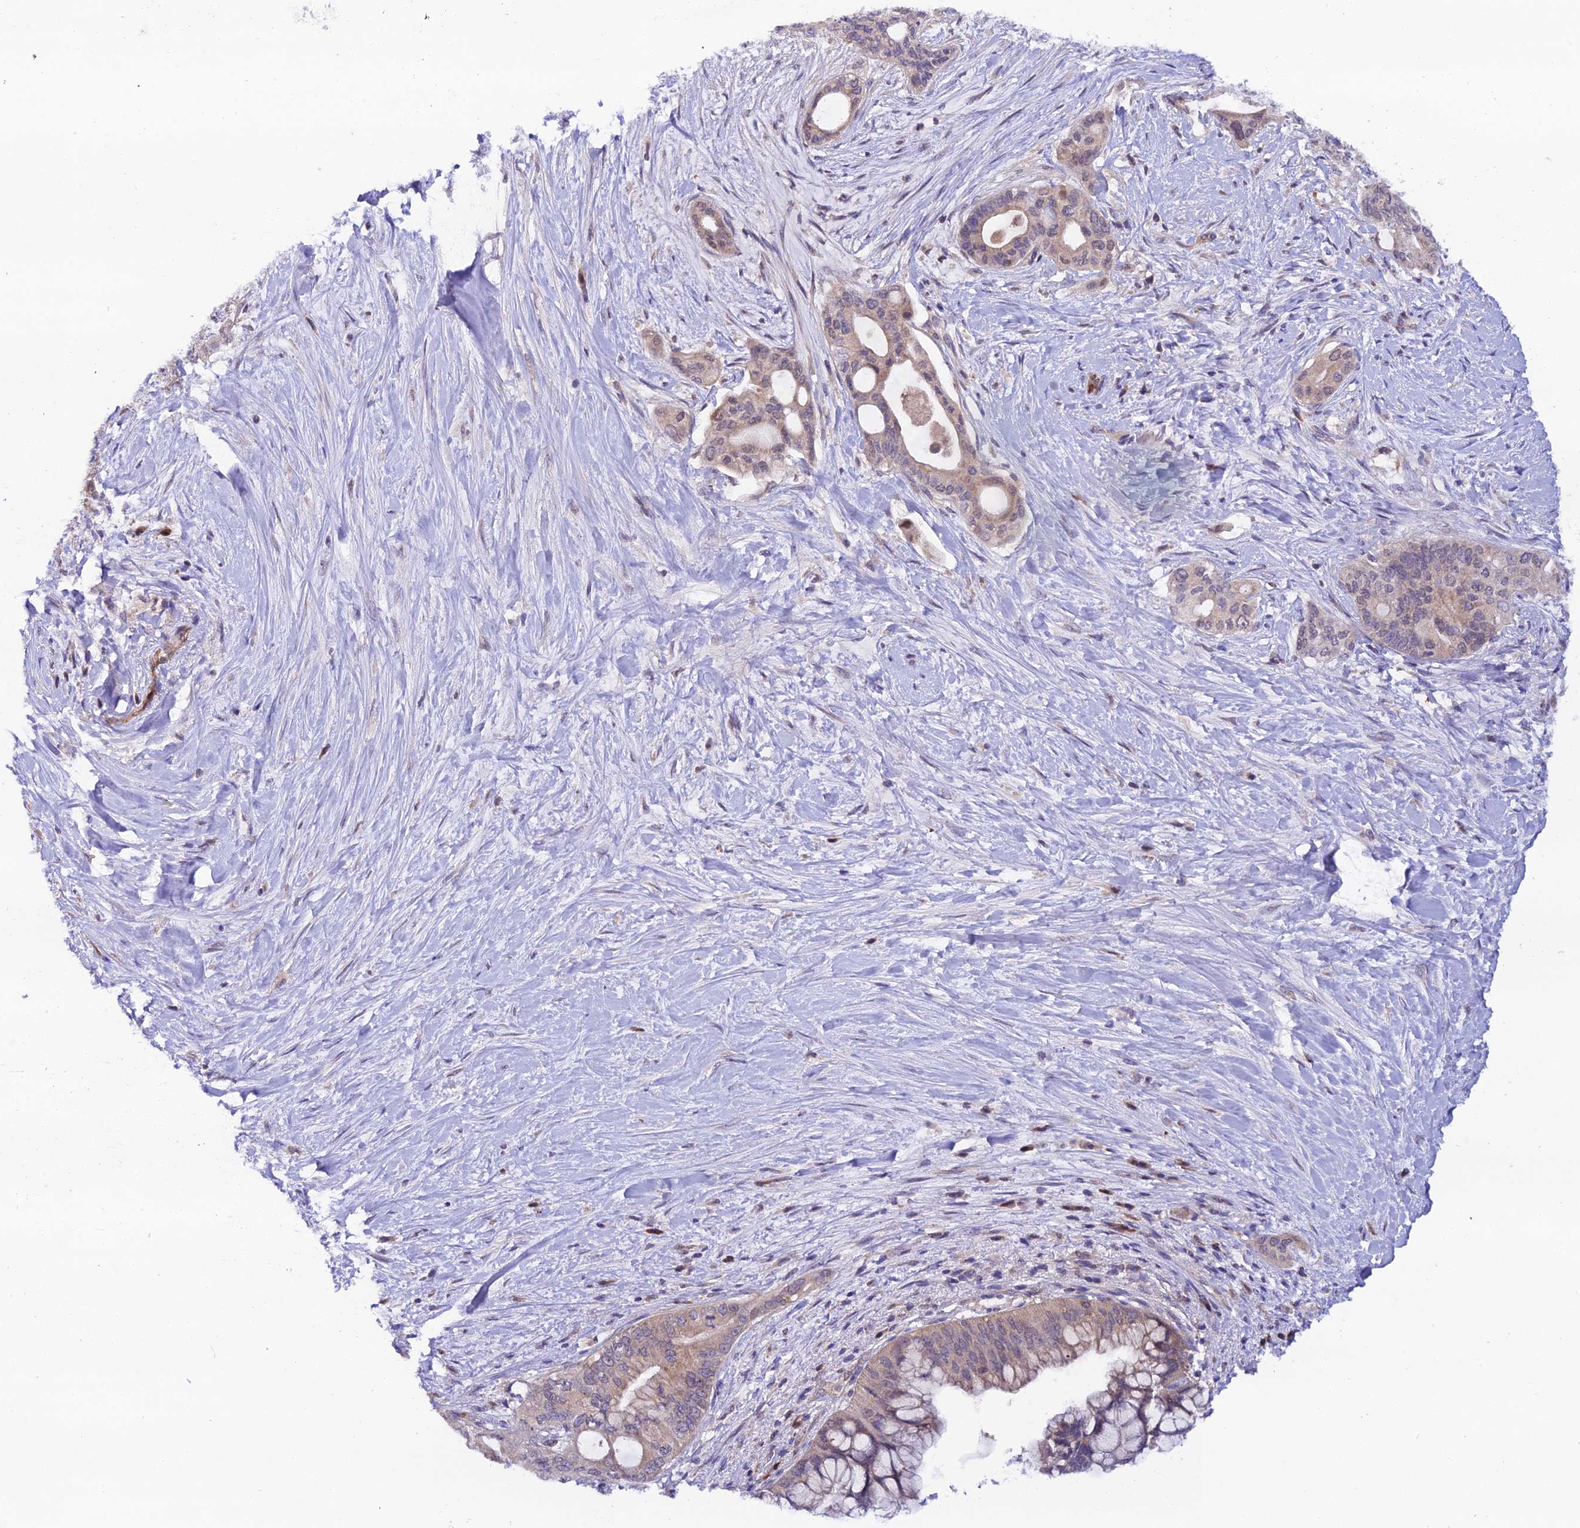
{"staining": {"intensity": "weak", "quantity": "<25%", "location": "cytoplasmic/membranous"}, "tissue": "pancreatic cancer", "cell_type": "Tumor cells", "image_type": "cancer", "snomed": [{"axis": "morphology", "description": "Adenocarcinoma, NOS"}, {"axis": "topography", "description": "Pancreas"}], "caption": "IHC photomicrograph of human adenocarcinoma (pancreatic) stained for a protein (brown), which demonstrates no expression in tumor cells.", "gene": "TRIM40", "patient": {"sex": "male", "age": 46}}